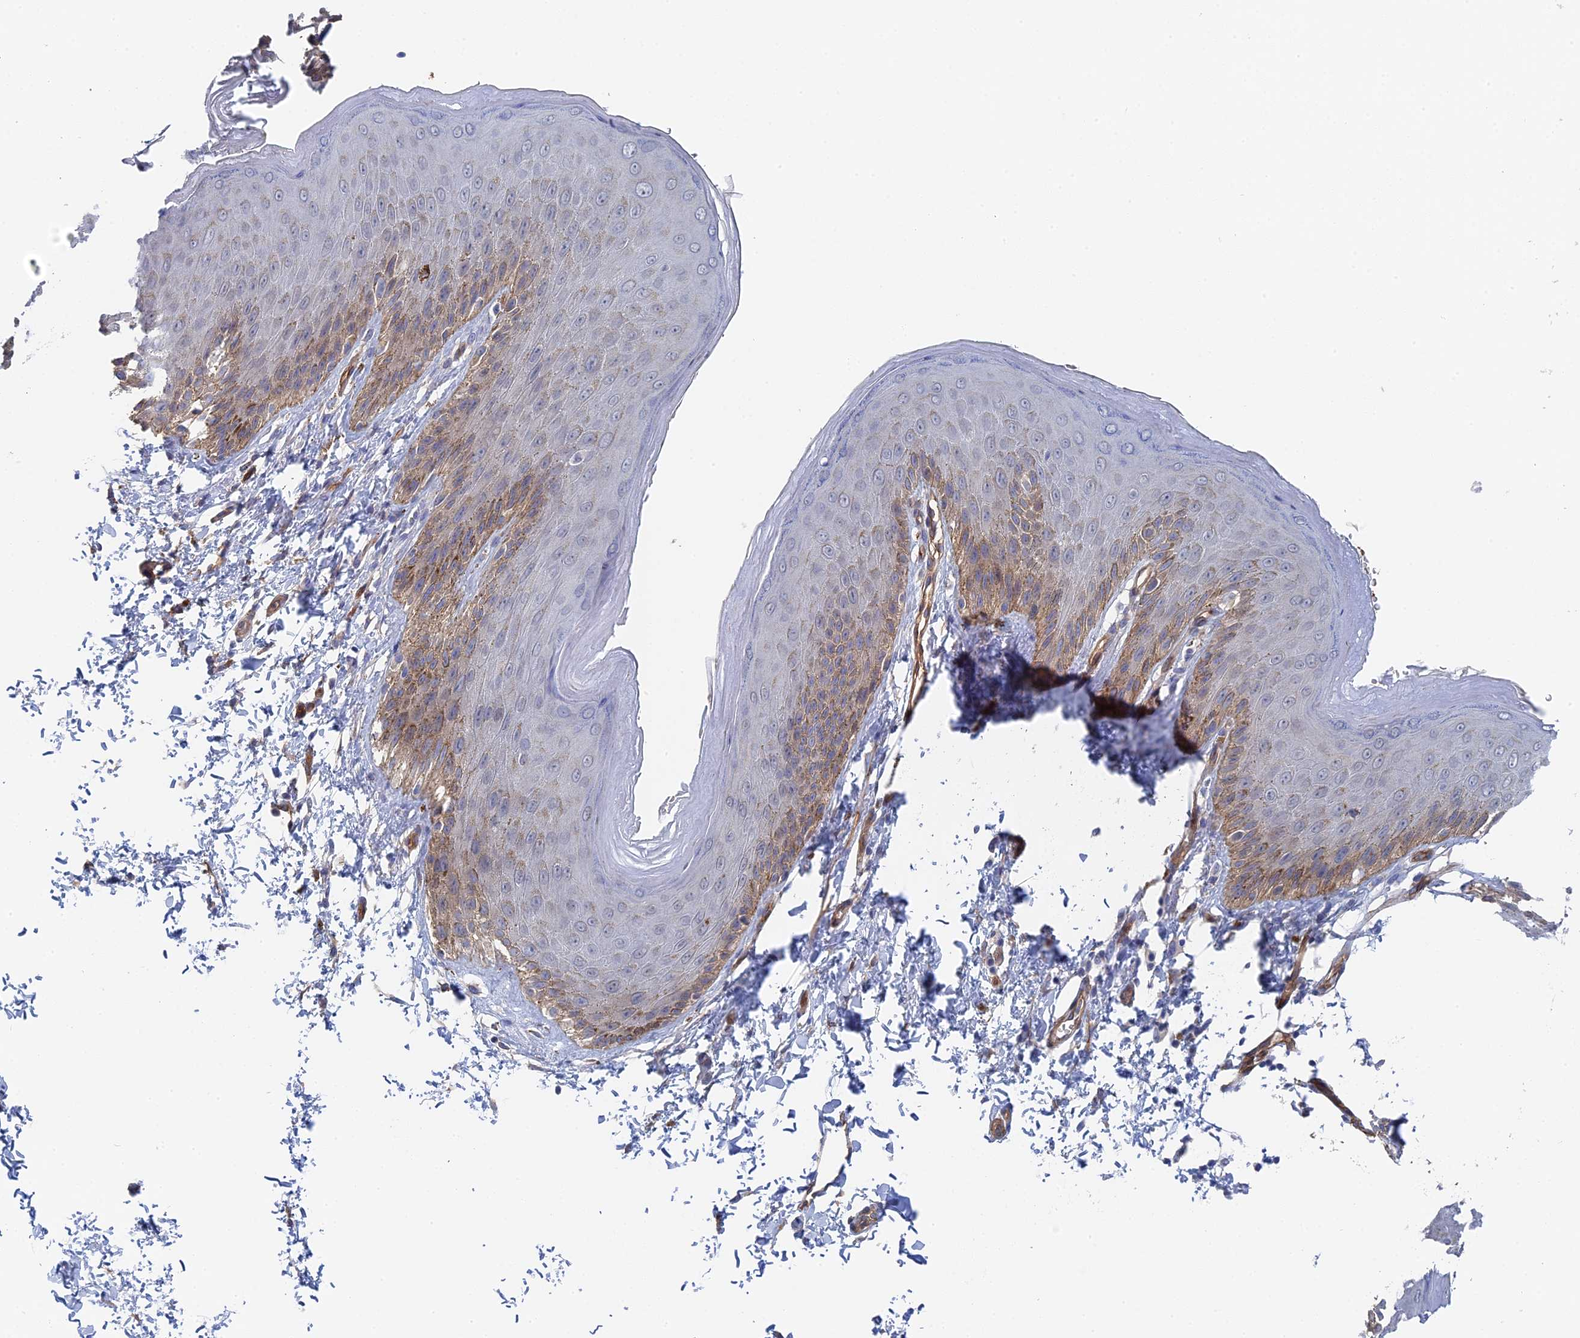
{"staining": {"intensity": "weak", "quantity": "25%-75%", "location": "cytoplasmic/membranous"}, "tissue": "skin", "cell_type": "Epidermal cells", "image_type": "normal", "snomed": [{"axis": "morphology", "description": "Normal tissue, NOS"}, {"axis": "topography", "description": "Anal"}], "caption": "The histopathology image exhibits immunohistochemical staining of normal skin. There is weak cytoplasmic/membranous positivity is identified in about 25%-75% of epidermal cells.", "gene": "MTHFSD", "patient": {"sex": "male", "age": 44}}